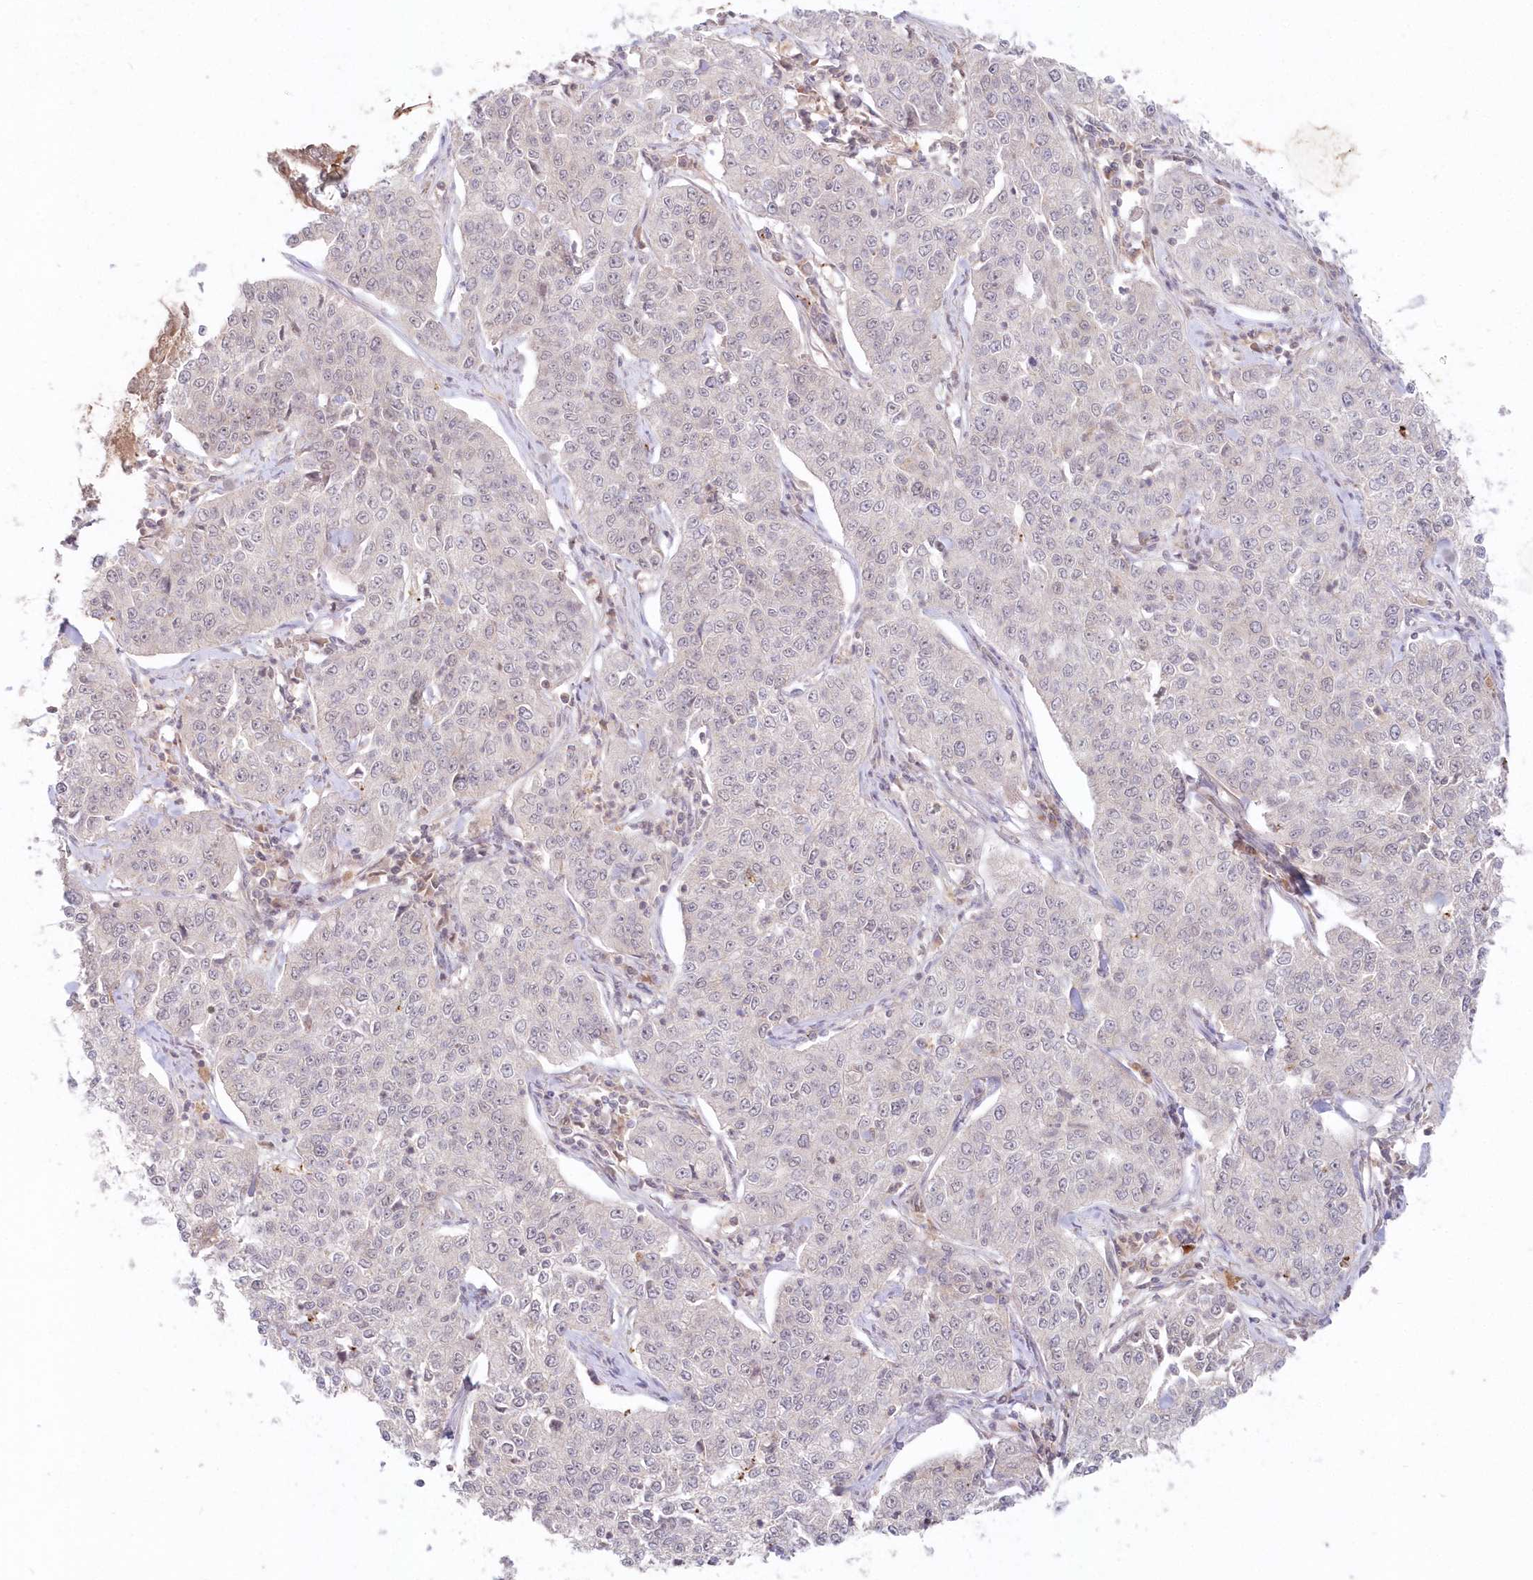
{"staining": {"intensity": "negative", "quantity": "none", "location": "none"}, "tissue": "cervical cancer", "cell_type": "Tumor cells", "image_type": "cancer", "snomed": [{"axis": "morphology", "description": "Squamous cell carcinoma, NOS"}, {"axis": "topography", "description": "Cervix"}], "caption": "A high-resolution histopathology image shows IHC staining of squamous cell carcinoma (cervical), which shows no significant positivity in tumor cells. (DAB (3,3'-diaminobenzidine) immunohistochemistry, high magnification).", "gene": "ASCC1", "patient": {"sex": "female", "age": 35}}